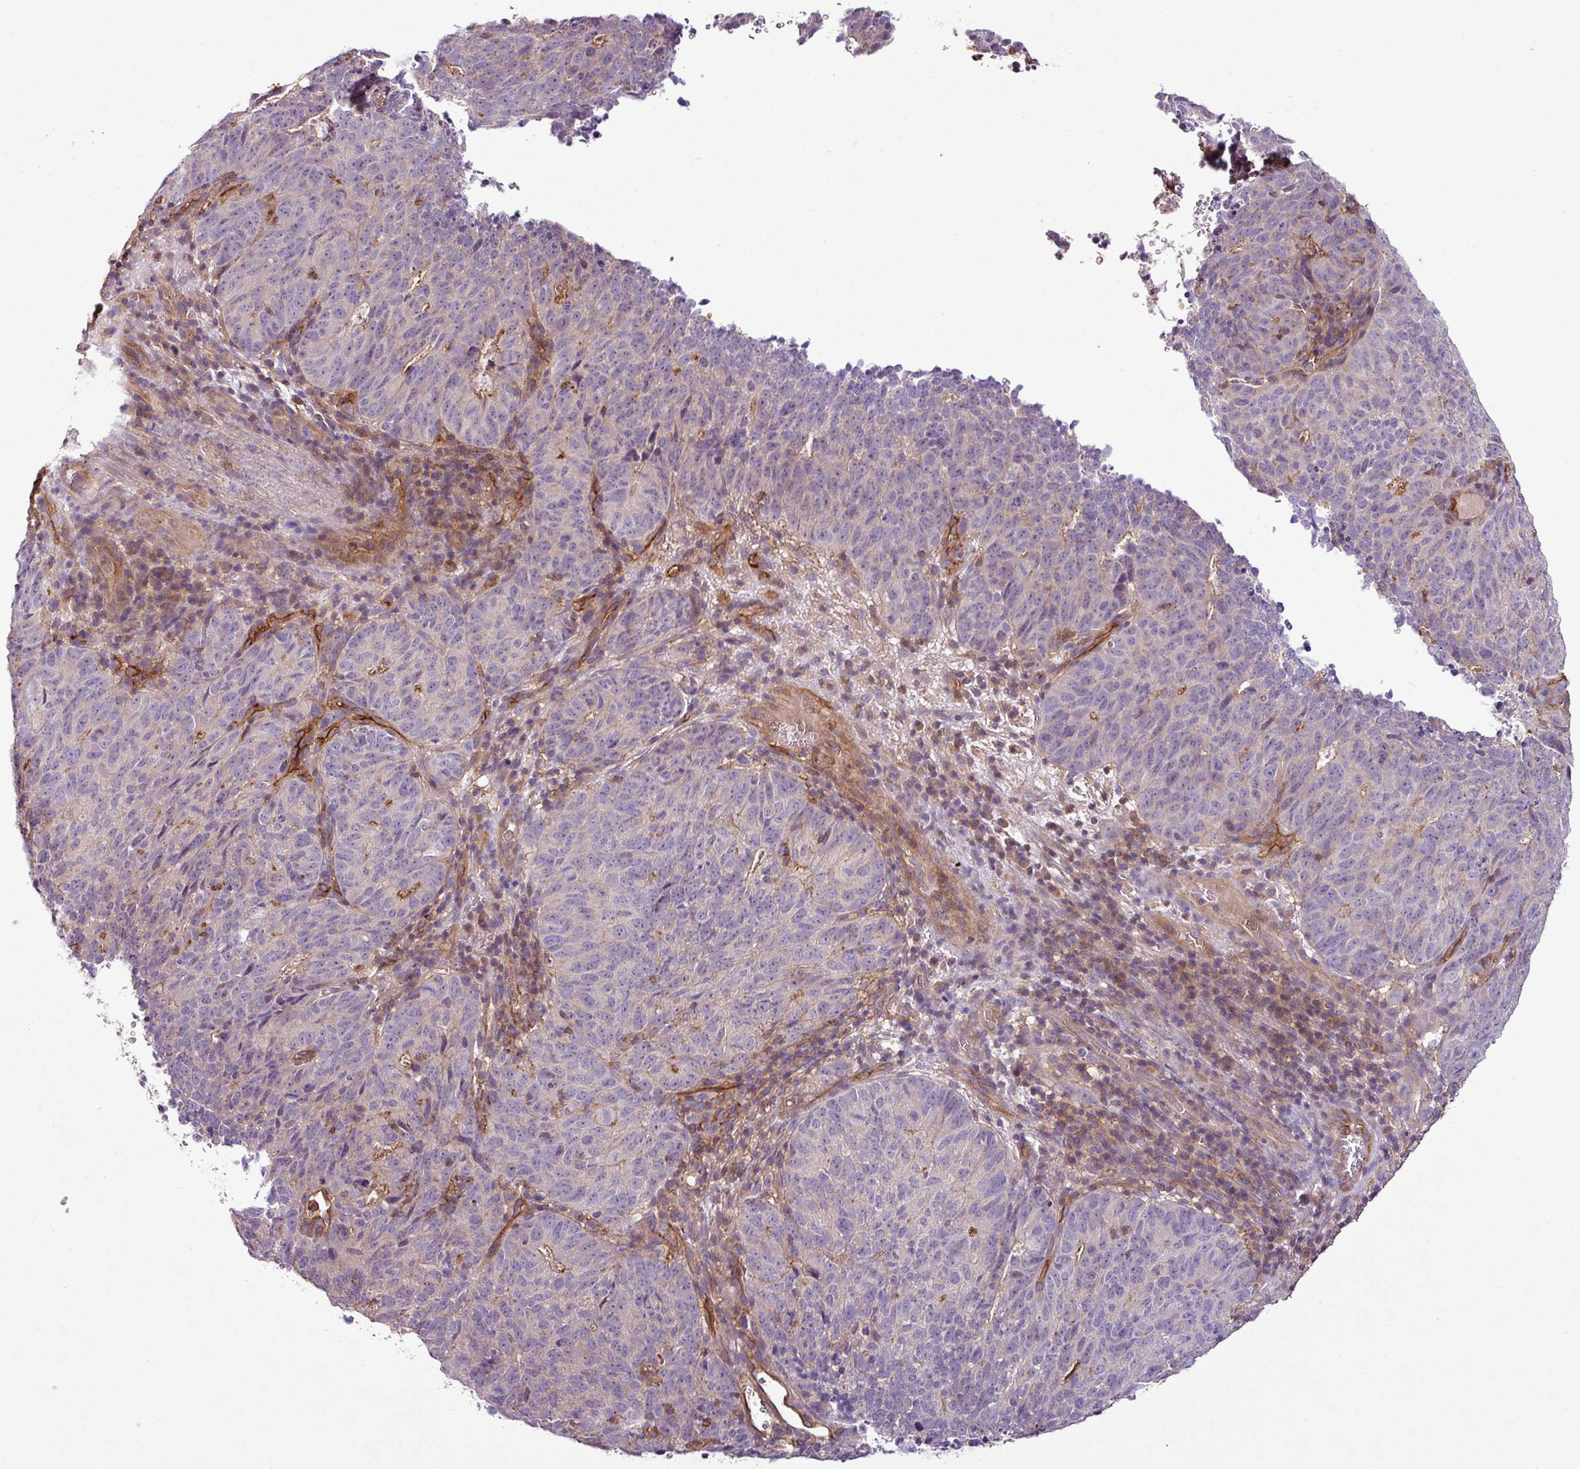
{"staining": {"intensity": "negative", "quantity": "none", "location": "none"}, "tissue": "cervical cancer", "cell_type": "Tumor cells", "image_type": "cancer", "snomed": [{"axis": "morphology", "description": "Adenocarcinoma, NOS"}, {"axis": "topography", "description": "Cervix"}], "caption": "This is an immunohistochemistry histopathology image of cervical adenocarcinoma. There is no staining in tumor cells.", "gene": "ZNF106", "patient": {"sex": "female", "age": 38}}